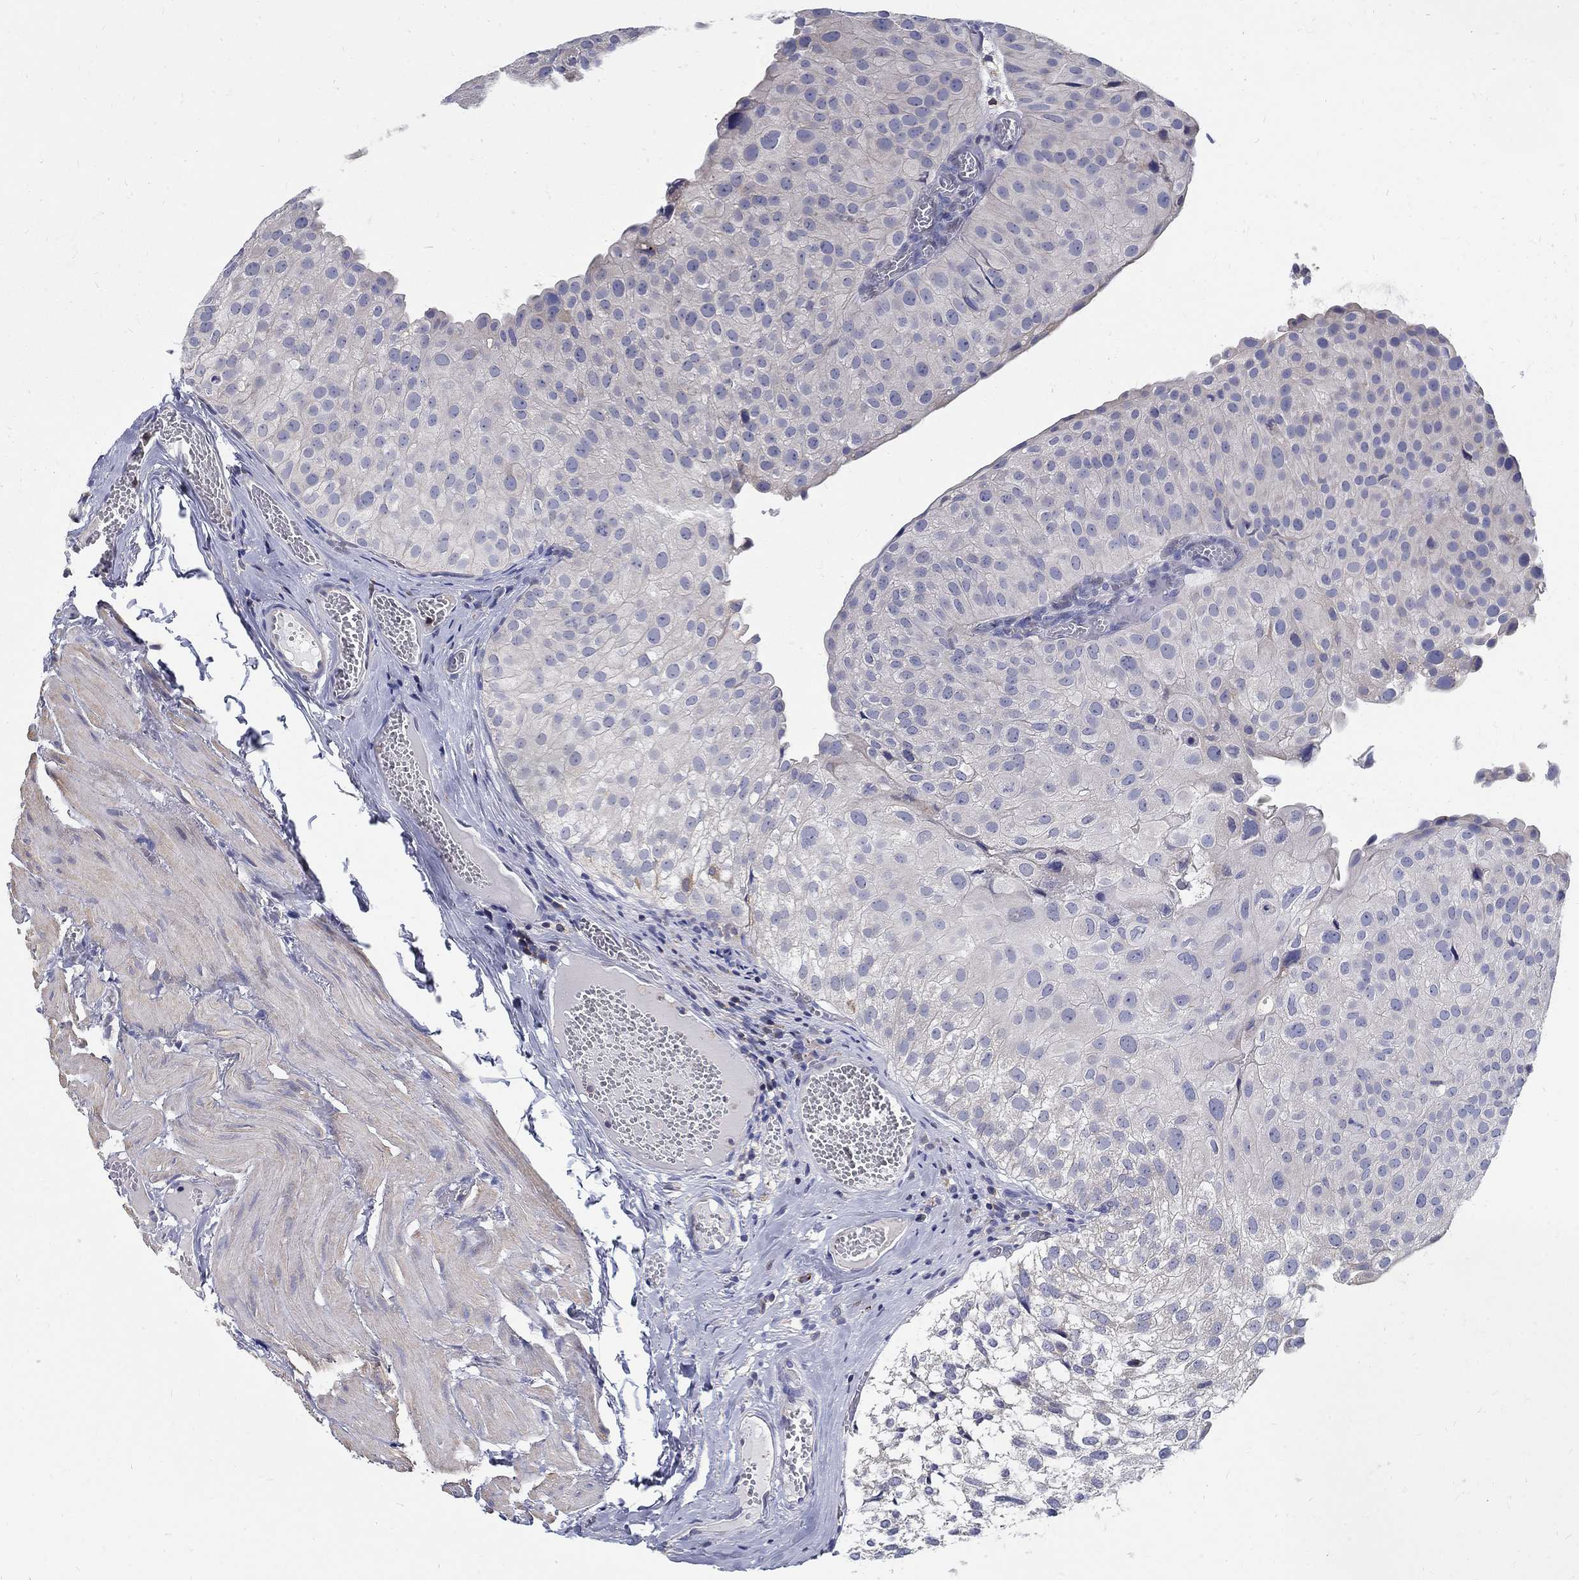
{"staining": {"intensity": "negative", "quantity": "none", "location": "none"}, "tissue": "urothelial cancer", "cell_type": "Tumor cells", "image_type": "cancer", "snomed": [{"axis": "morphology", "description": "Urothelial carcinoma, Low grade"}, {"axis": "topography", "description": "Urinary bladder"}], "caption": "DAB (3,3'-diaminobenzidine) immunohistochemical staining of low-grade urothelial carcinoma displays no significant positivity in tumor cells. The staining was performed using DAB (3,3'-diaminobenzidine) to visualize the protein expression in brown, while the nuclei were stained in blue with hematoxylin (Magnification: 20x).", "gene": "AGAP2", "patient": {"sex": "female", "age": 78}}